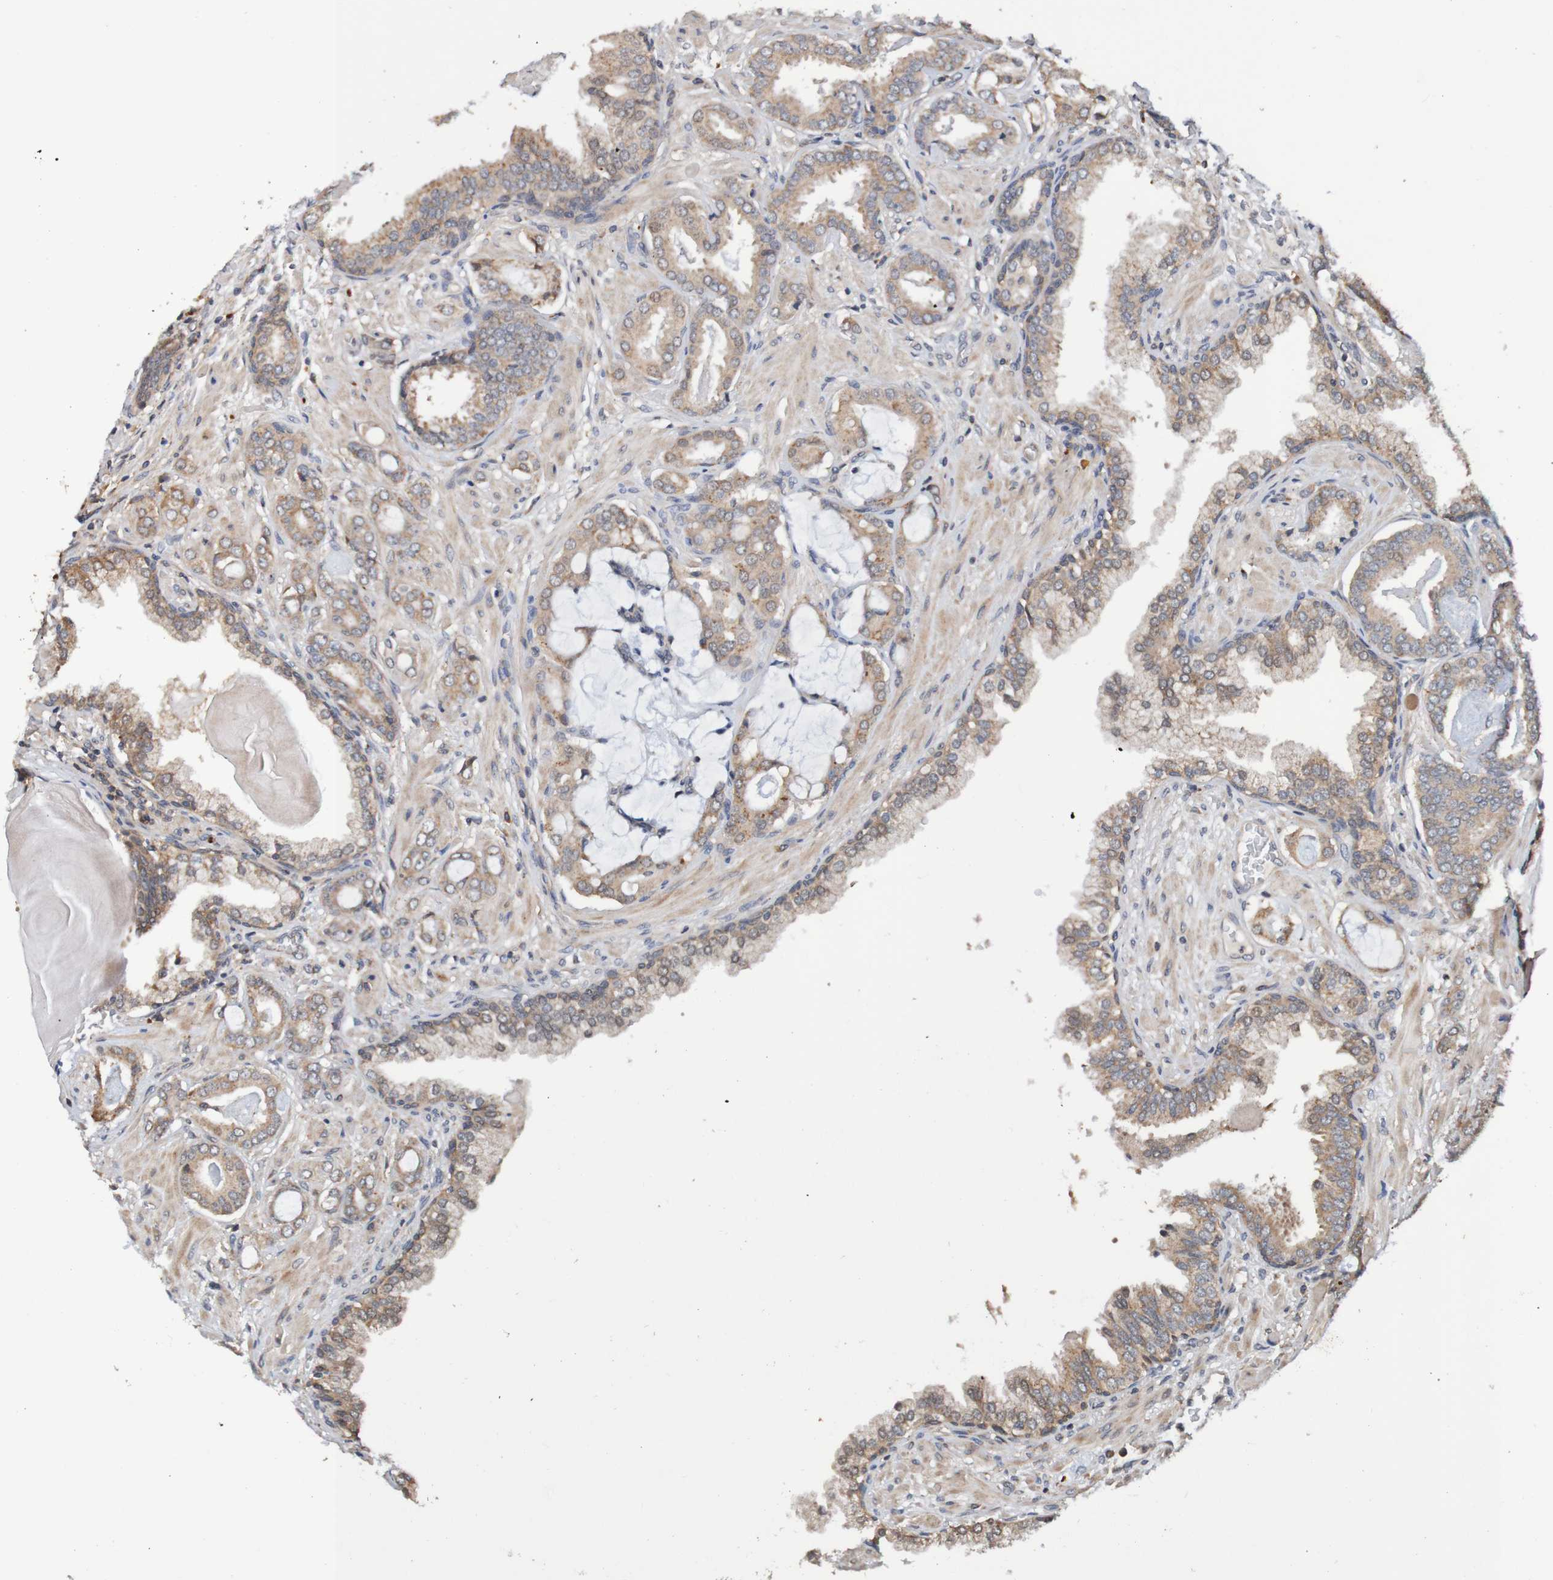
{"staining": {"intensity": "weak", "quantity": ">75%", "location": "cytoplasmic/membranous"}, "tissue": "prostate cancer", "cell_type": "Tumor cells", "image_type": "cancer", "snomed": [{"axis": "morphology", "description": "Adenocarcinoma, Low grade"}, {"axis": "topography", "description": "Prostate"}], "caption": "Protein staining of prostate cancer (low-grade adenocarcinoma) tissue reveals weak cytoplasmic/membranous staining in approximately >75% of tumor cells.", "gene": "AXIN1", "patient": {"sex": "male", "age": 53}}